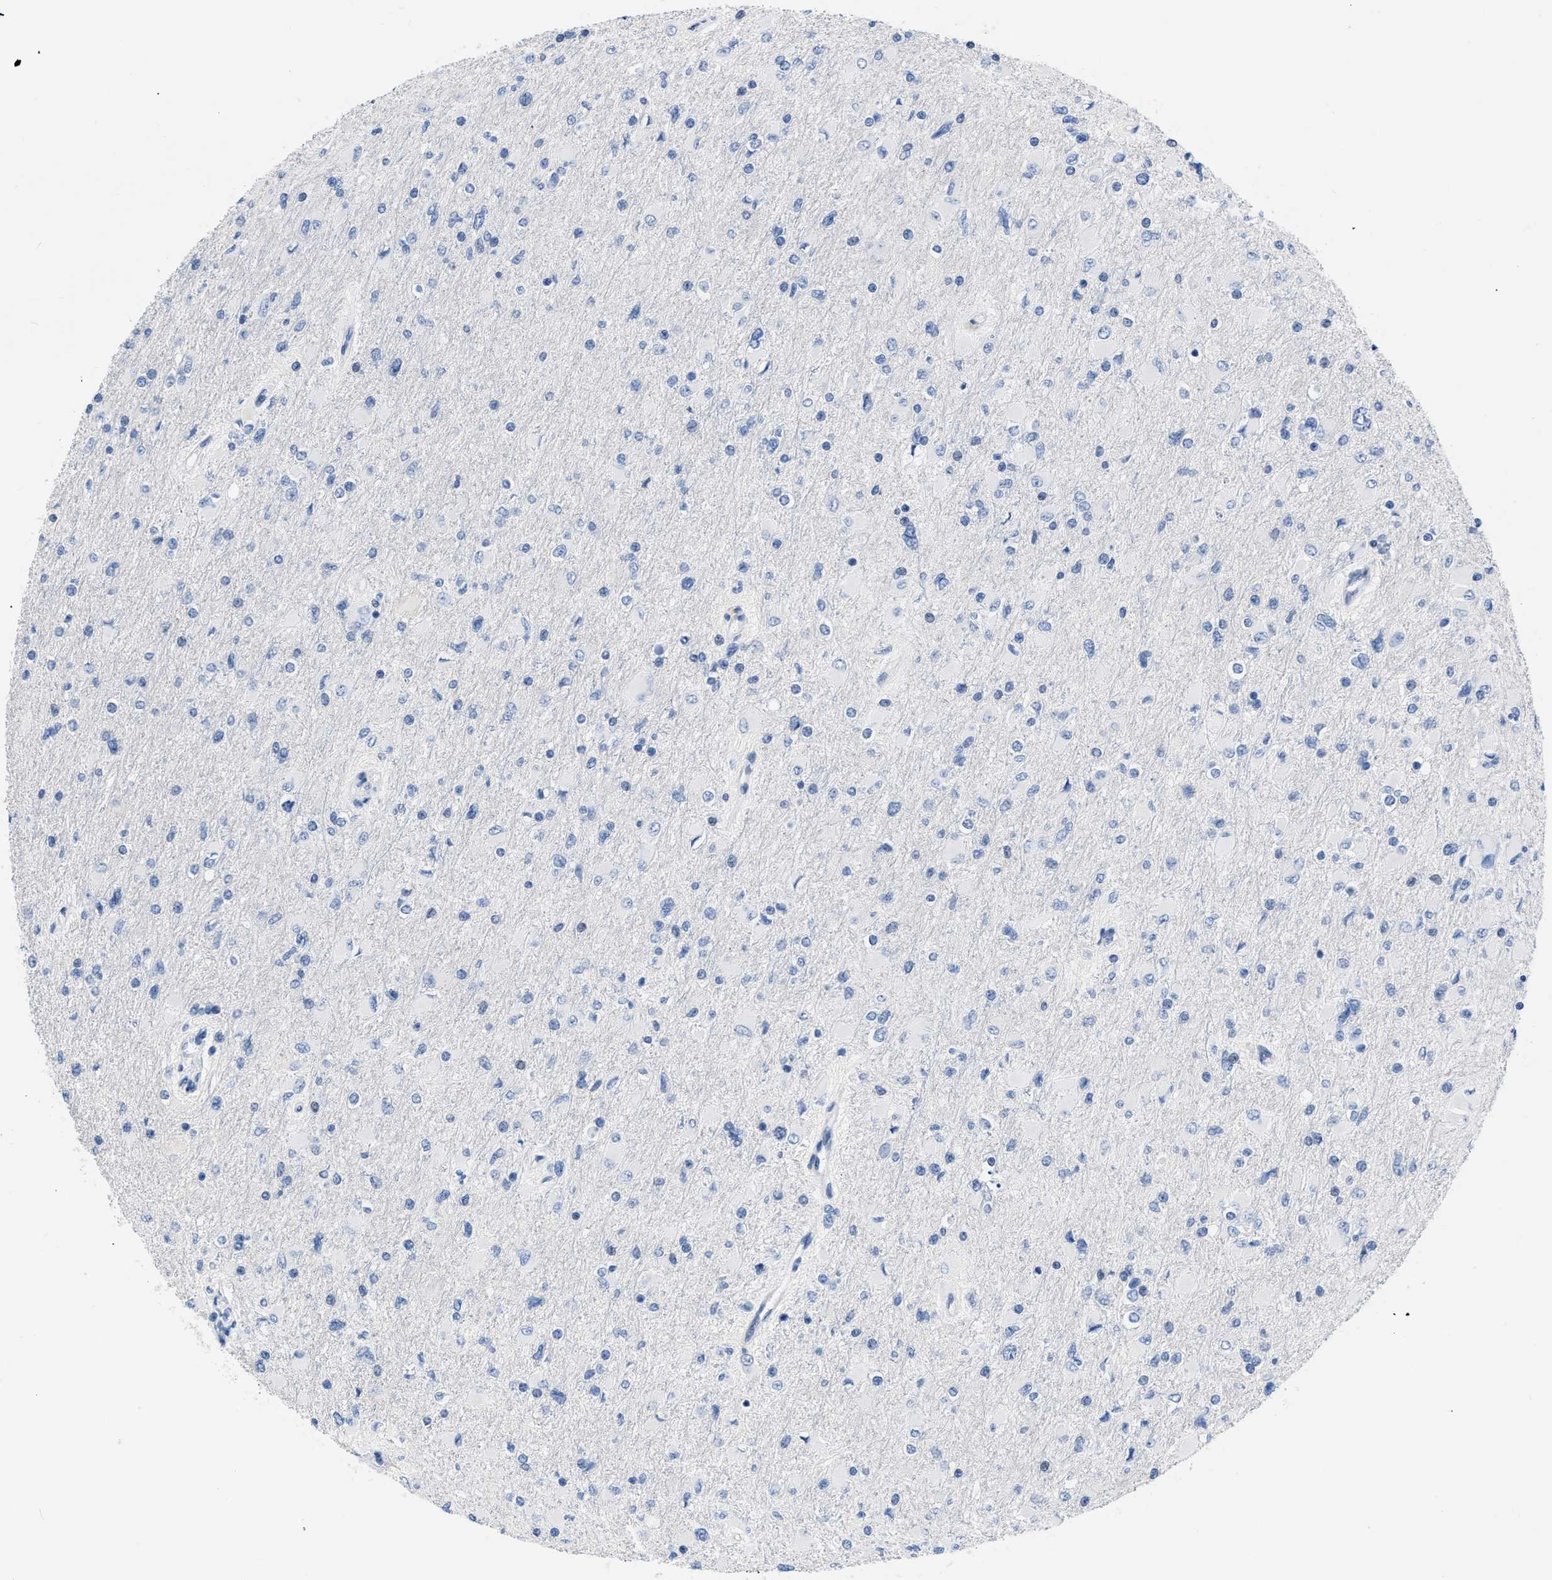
{"staining": {"intensity": "negative", "quantity": "none", "location": "none"}, "tissue": "glioma", "cell_type": "Tumor cells", "image_type": "cancer", "snomed": [{"axis": "morphology", "description": "Glioma, malignant, High grade"}, {"axis": "topography", "description": "Cerebral cortex"}], "caption": "Protein analysis of high-grade glioma (malignant) shows no significant staining in tumor cells.", "gene": "BOLL", "patient": {"sex": "female", "age": 36}}